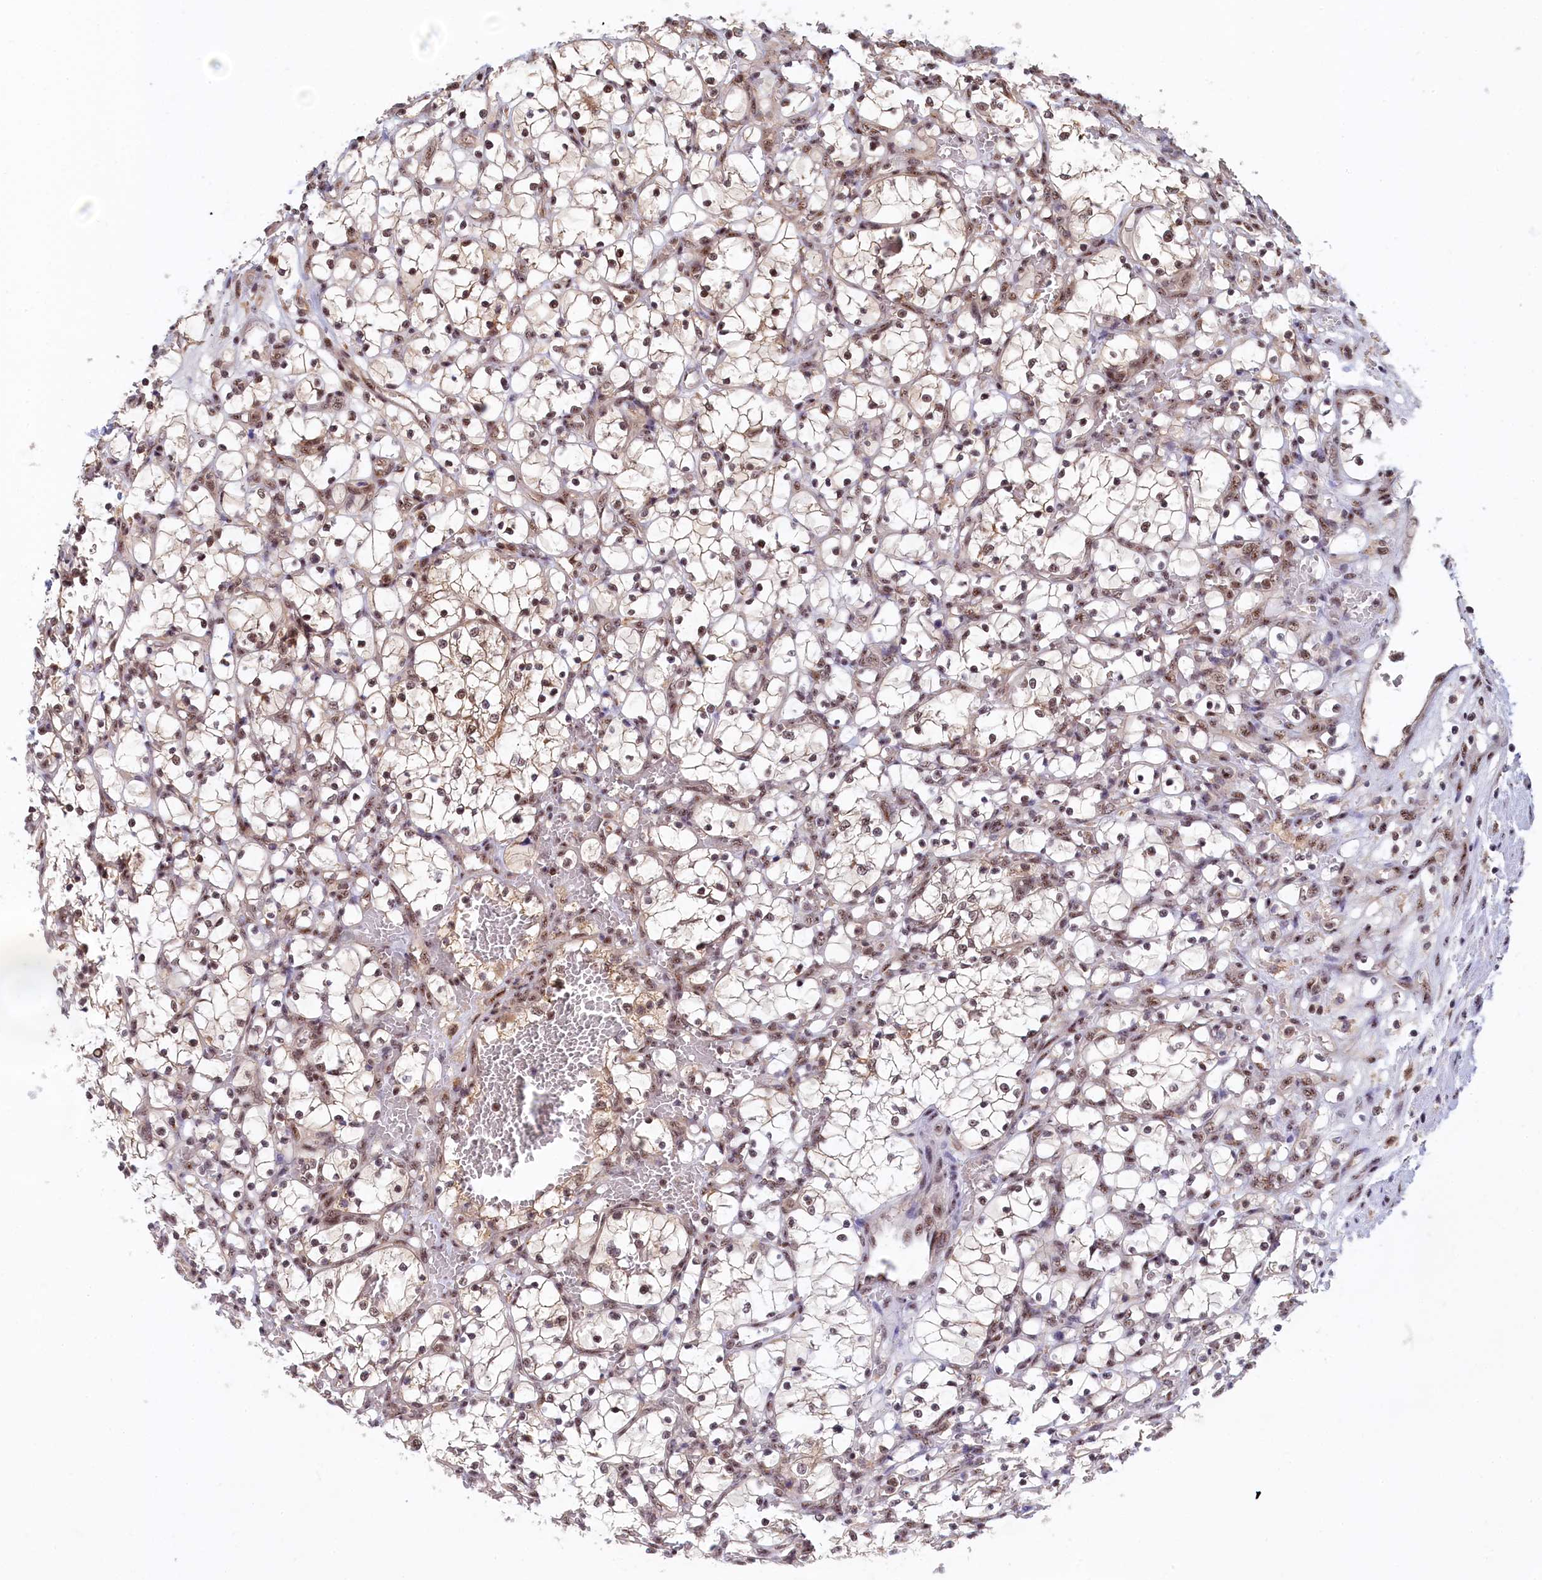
{"staining": {"intensity": "moderate", "quantity": ">75%", "location": "nuclear"}, "tissue": "renal cancer", "cell_type": "Tumor cells", "image_type": "cancer", "snomed": [{"axis": "morphology", "description": "Adenocarcinoma, NOS"}, {"axis": "topography", "description": "Kidney"}], "caption": "High-power microscopy captured an immunohistochemistry (IHC) histopathology image of renal cancer, revealing moderate nuclear expression in approximately >75% of tumor cells.", "gene": "TAB1", "patient": {"sex": "female", "age": 69}}